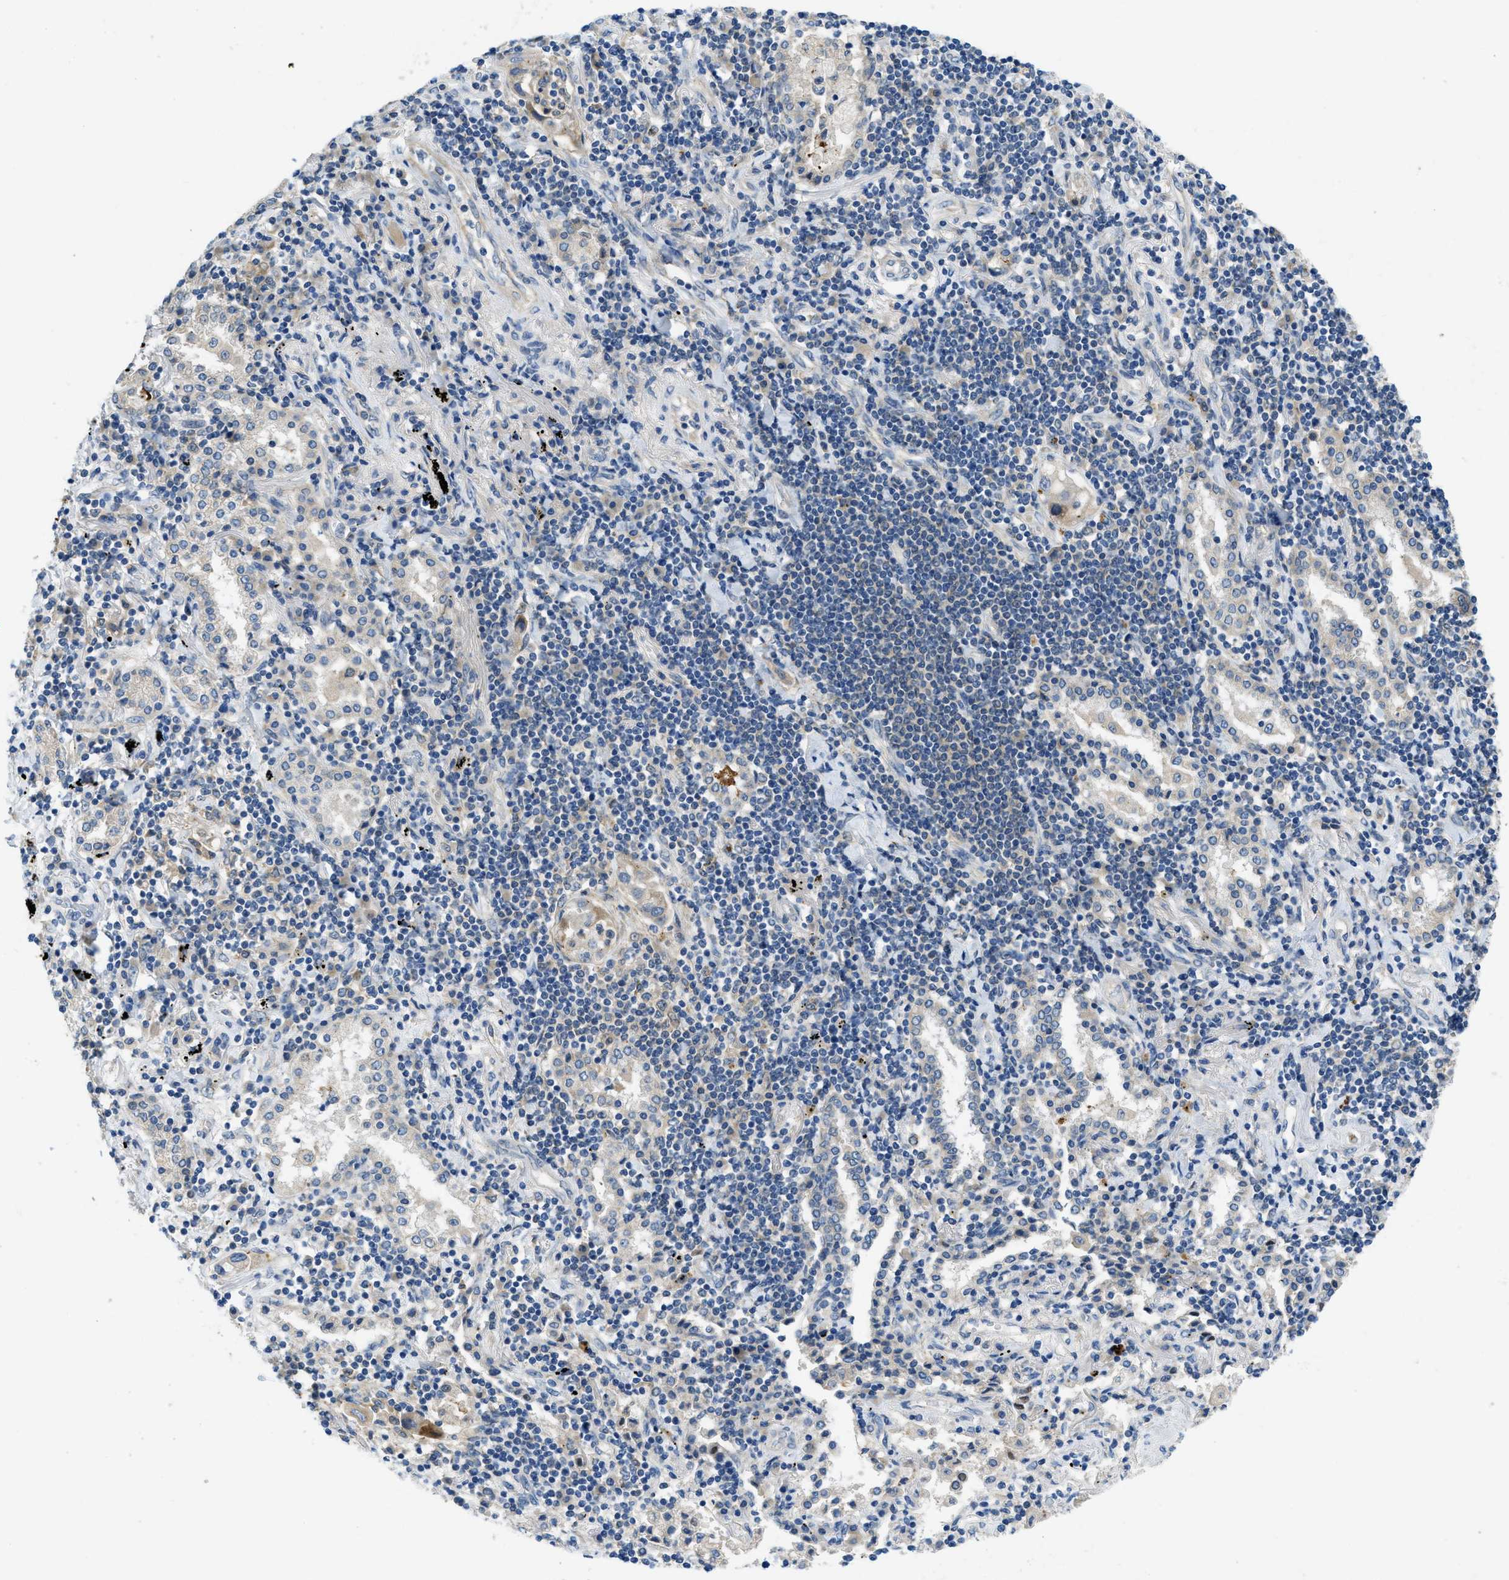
{"staining": {"intensity": "negative", "quantity": "none", "location": "none"}, "tissue": "lung cancer", "cell_type": "Tumor cells", "image_type": "cancer", "snomed": [{"axis": "morphology", "description": "Adenocarcinoma, NOS"}, {"axis": "topography", "description": "Lung"}], "caption": "High power microscopy photomicrograph of an IHC histopathology image of adenocarcinoma (lung), revealing no significant expression in tumor cells.", "gene": "RIPK2", "patient": {"sex": "female", "age": 65}}